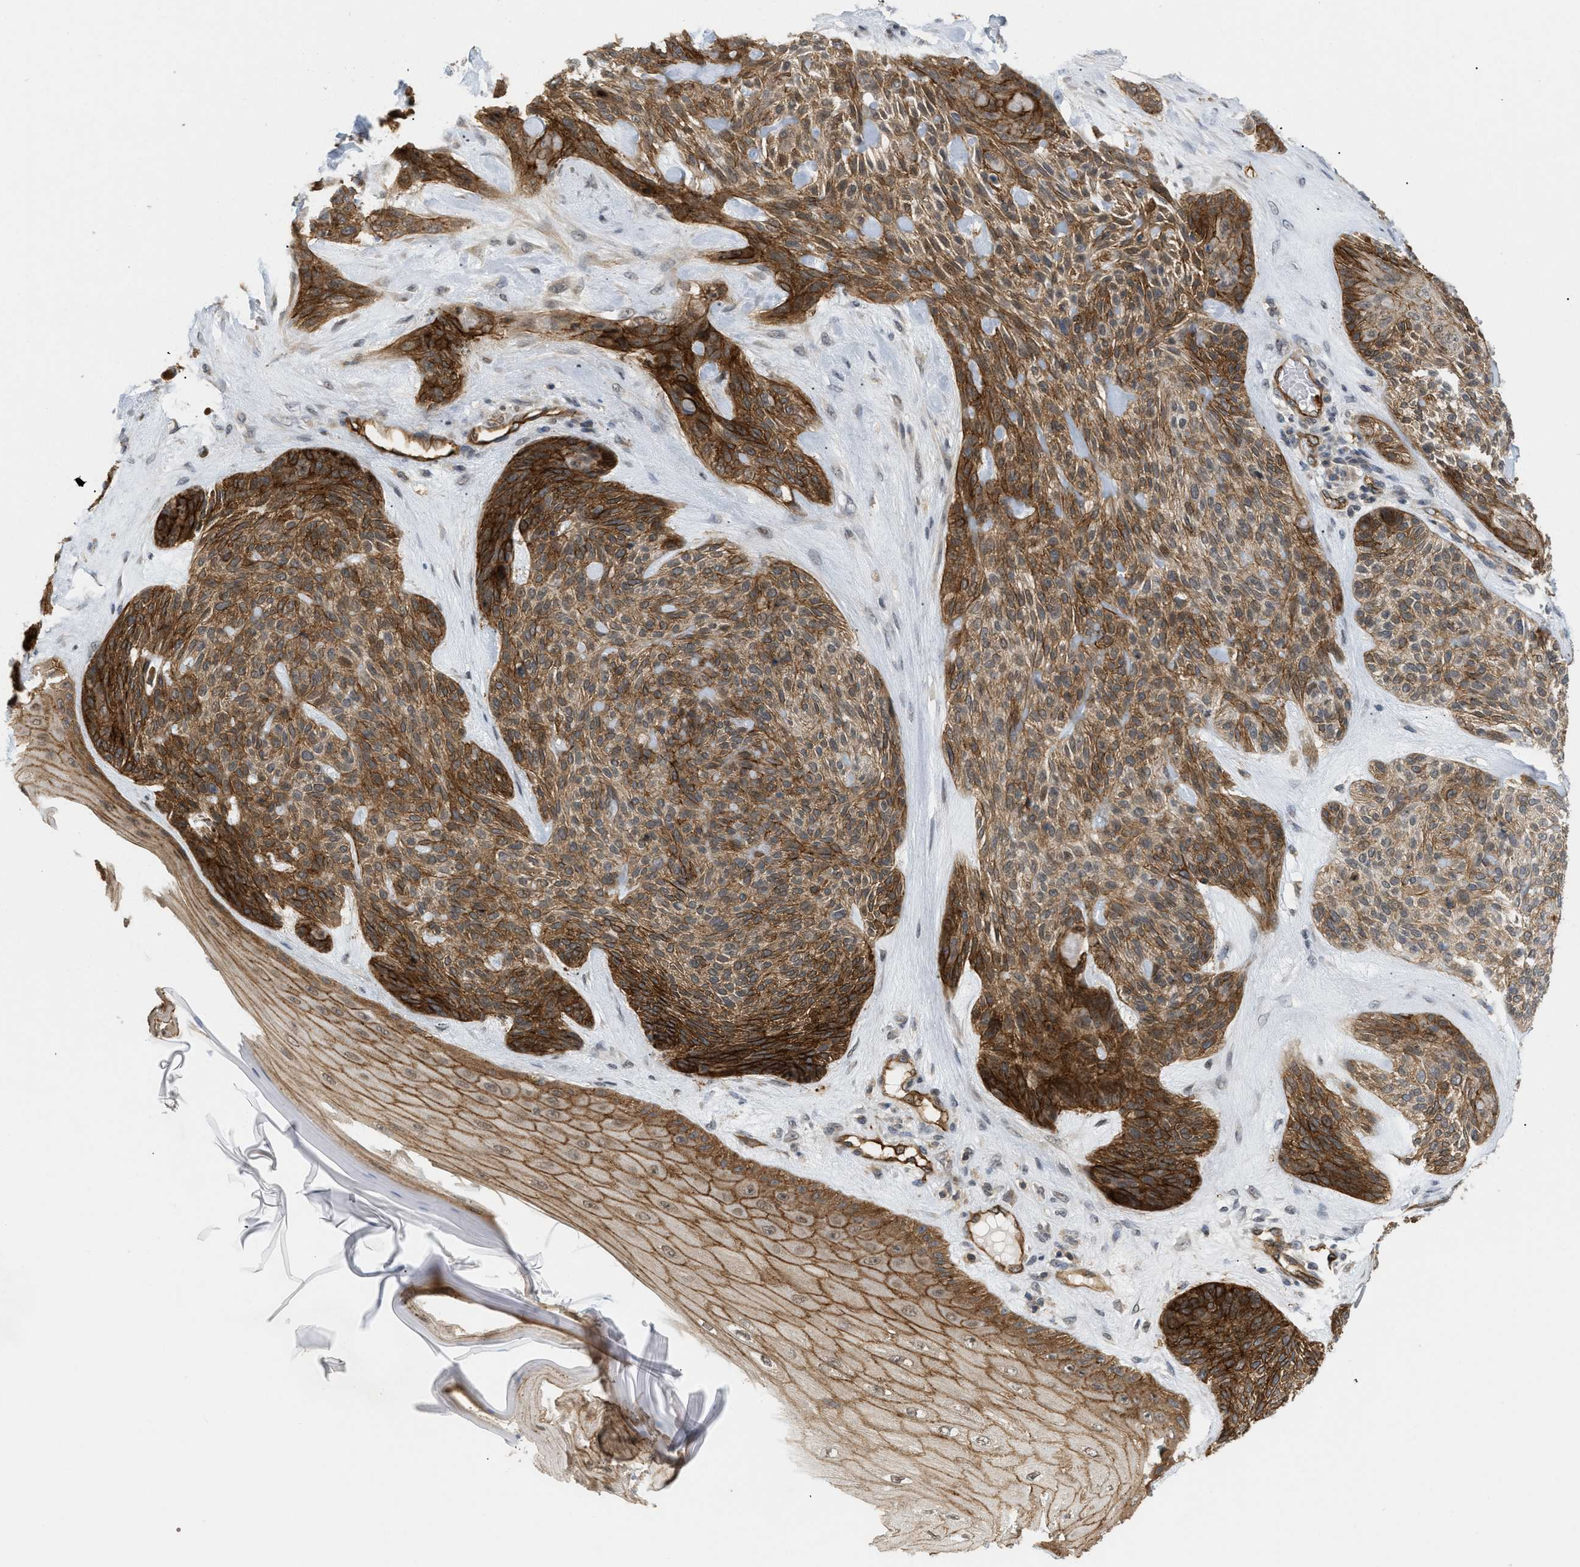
{"staining": {"intensity": "strong", "quantity": ">75%", "location": "cytoplasmic/membranous"}, "tissue": "skin cancer", "cell_type": "Tumor cells", "image_type": "cancer", "snomed": [{"axis": "morphology", "description": "Basal cell carcinoma"}, {"axis": "topography", "description": "Skin"}], "caption": "Immunohistochemical staining of human skin cancer demonstrates strong cytoplasmic/membranous protein positivity in about >75% of tumor cells. (Stains: DAB in brown, nuclei in blue, Microscopy: brightfield microscopy at high magnification).", "gene": "PALMD", "patient": {"sex": "male", "age": 55}}